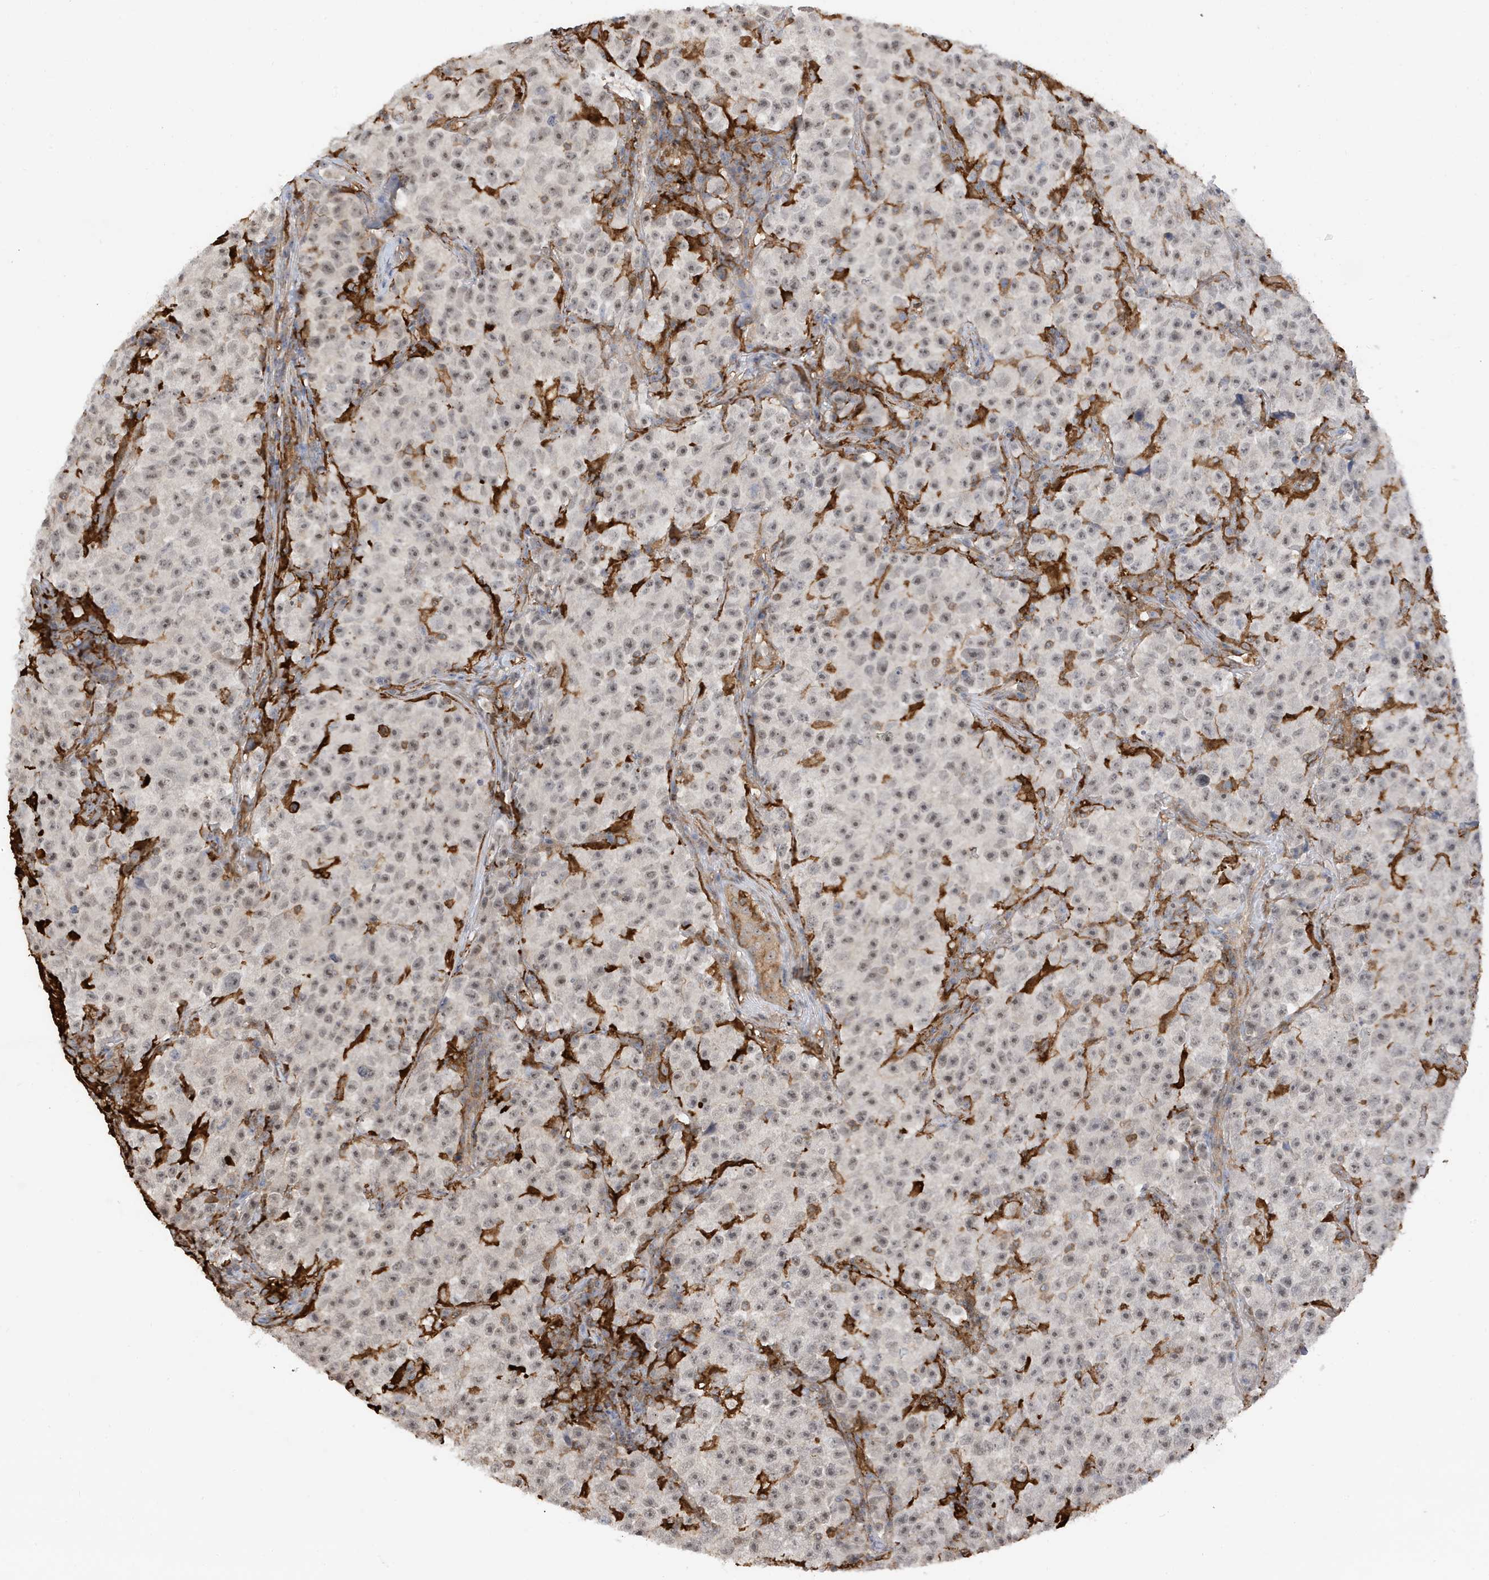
{"staining": {"intensity": "negative", "quantity": "none", "location": "none"}, "tissue": "testis cancer", "cell_type": "Tumor cells", "image_type": "cancer", "snomed": [{"axis": "morphology", "description": "Seminoma, NOS"}, {"axis": "topography", "description": "Testis"}], "caption": "Tumor cells show no significant staining in testis cancer (seminoma).", "gene": "PHACTR2", "patient": {"sex": "male", "age": 22}}